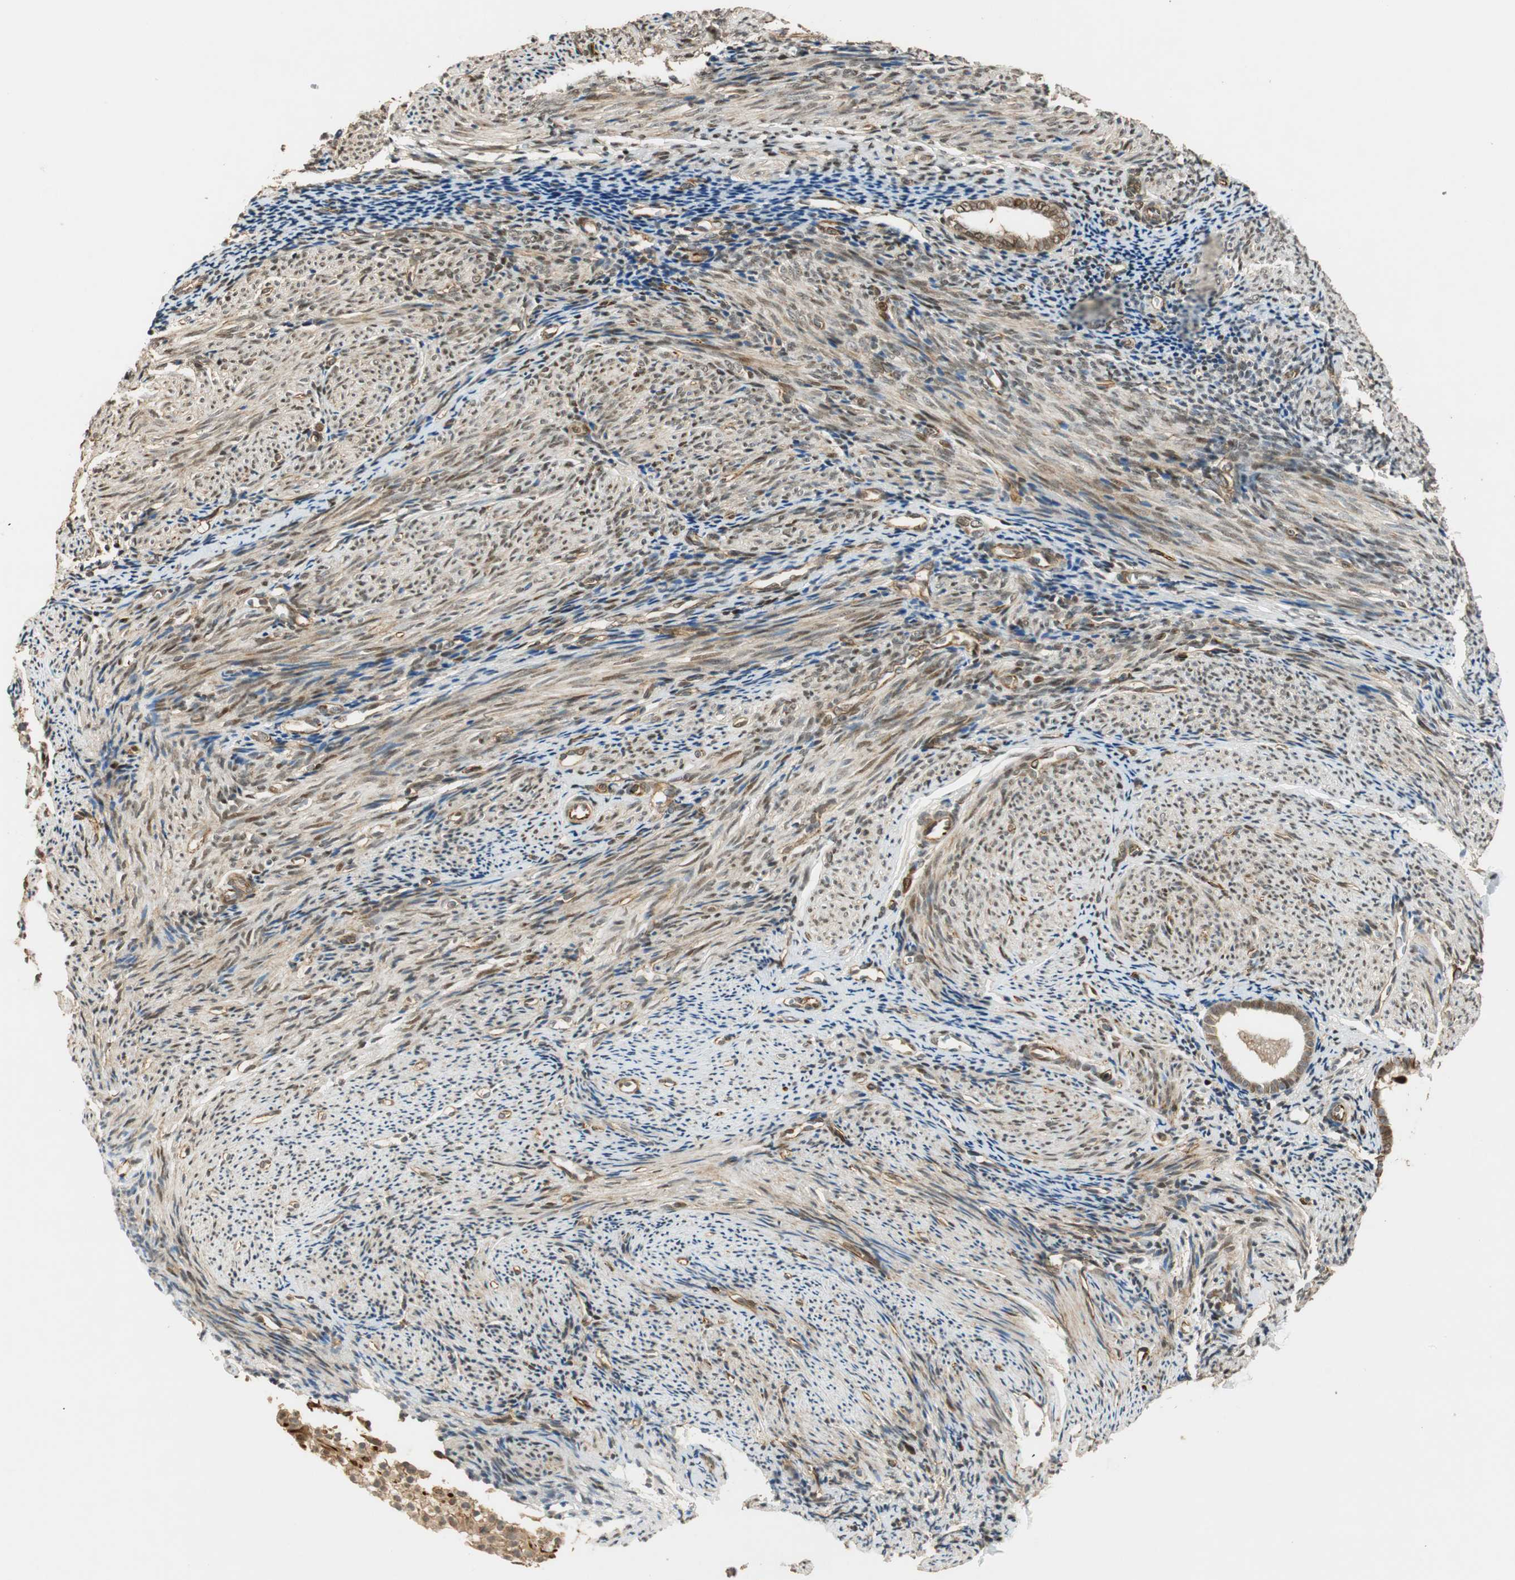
{"staining": {"intensity": "weak", "quantity": "<25%", "location": "nuclear"}, "tissue": "endometrium", "cell_type": "Cells in endometrial stroma", "image_type": "normal", "snomed": [{"axis": "morphology", "description": "Normal tissue, NOS"}, {"axis": "topography", "description": "Smooth muscle"}, {"axis": "topography", "description": "Endometrium"}], "caption": "DAB (3,3'-diaminobenzidine) immunohistochemical staining of benign endometrium displays no significant positivity in cells in endometrial stroma.", "gene": "NES", "patient": {"sex": "female", "age": 57}}